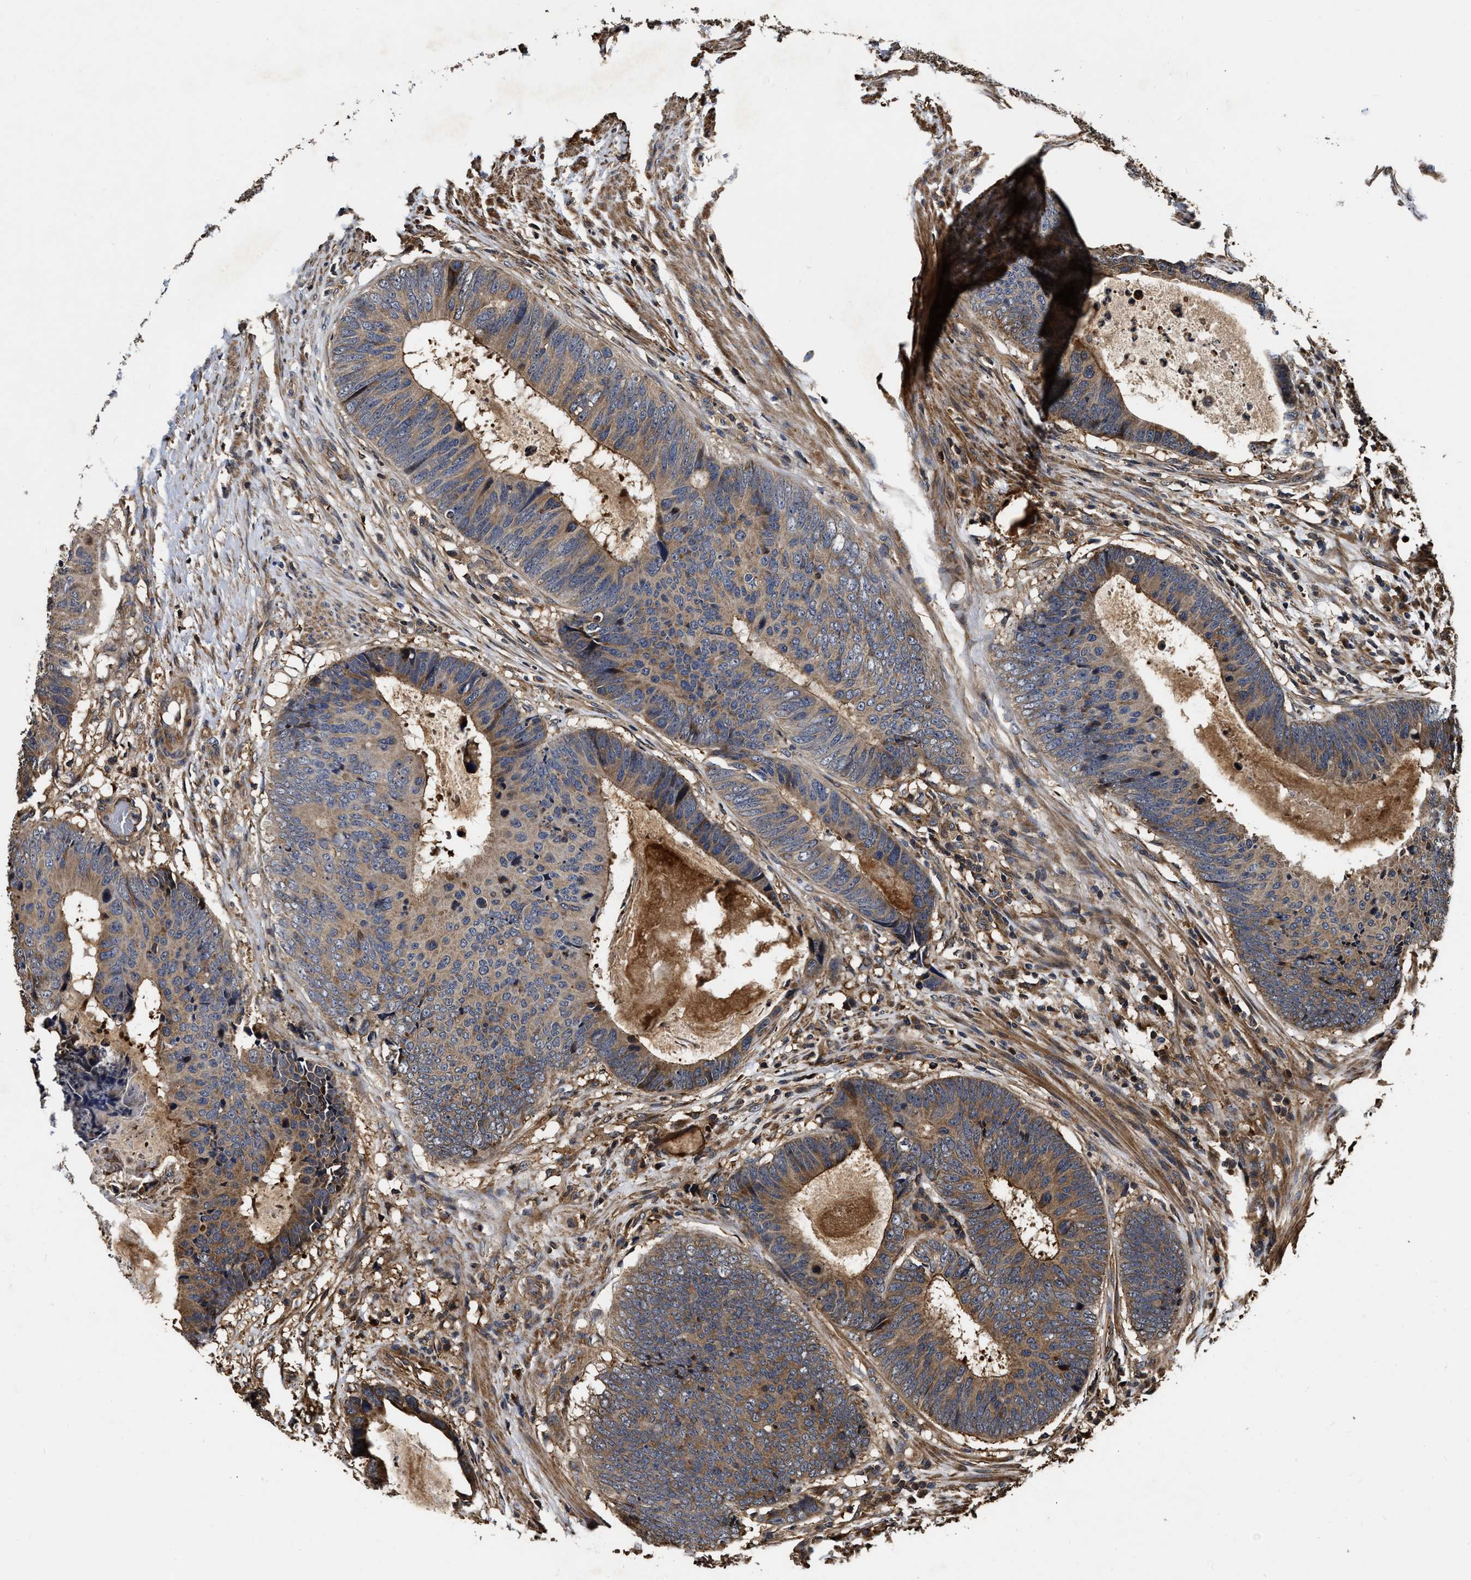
{"staining": {"intensity": "moderate", "quantity": ">75%", "location": "cytoplasmic/membranous"}, "tissue": "colorectal cancer", "cell_type": "Tumor cells", "image_type": "cancer", "snomed": [{"axis": "morphology", "description": "Adenocarcinoma, NOS"}, {"axis": "topography", "description": "Colon"}], "caption": "Tumor cells demonstrate medium levels of moderate cytoplasmic/membranous expression in about >75% of cells in adenocarcinoma (colorectal). (Brightfield microscopy of DAB IHC at high magnification).", "gene": "ABCG8", "patient": {"sex": "male", "age": 56}}